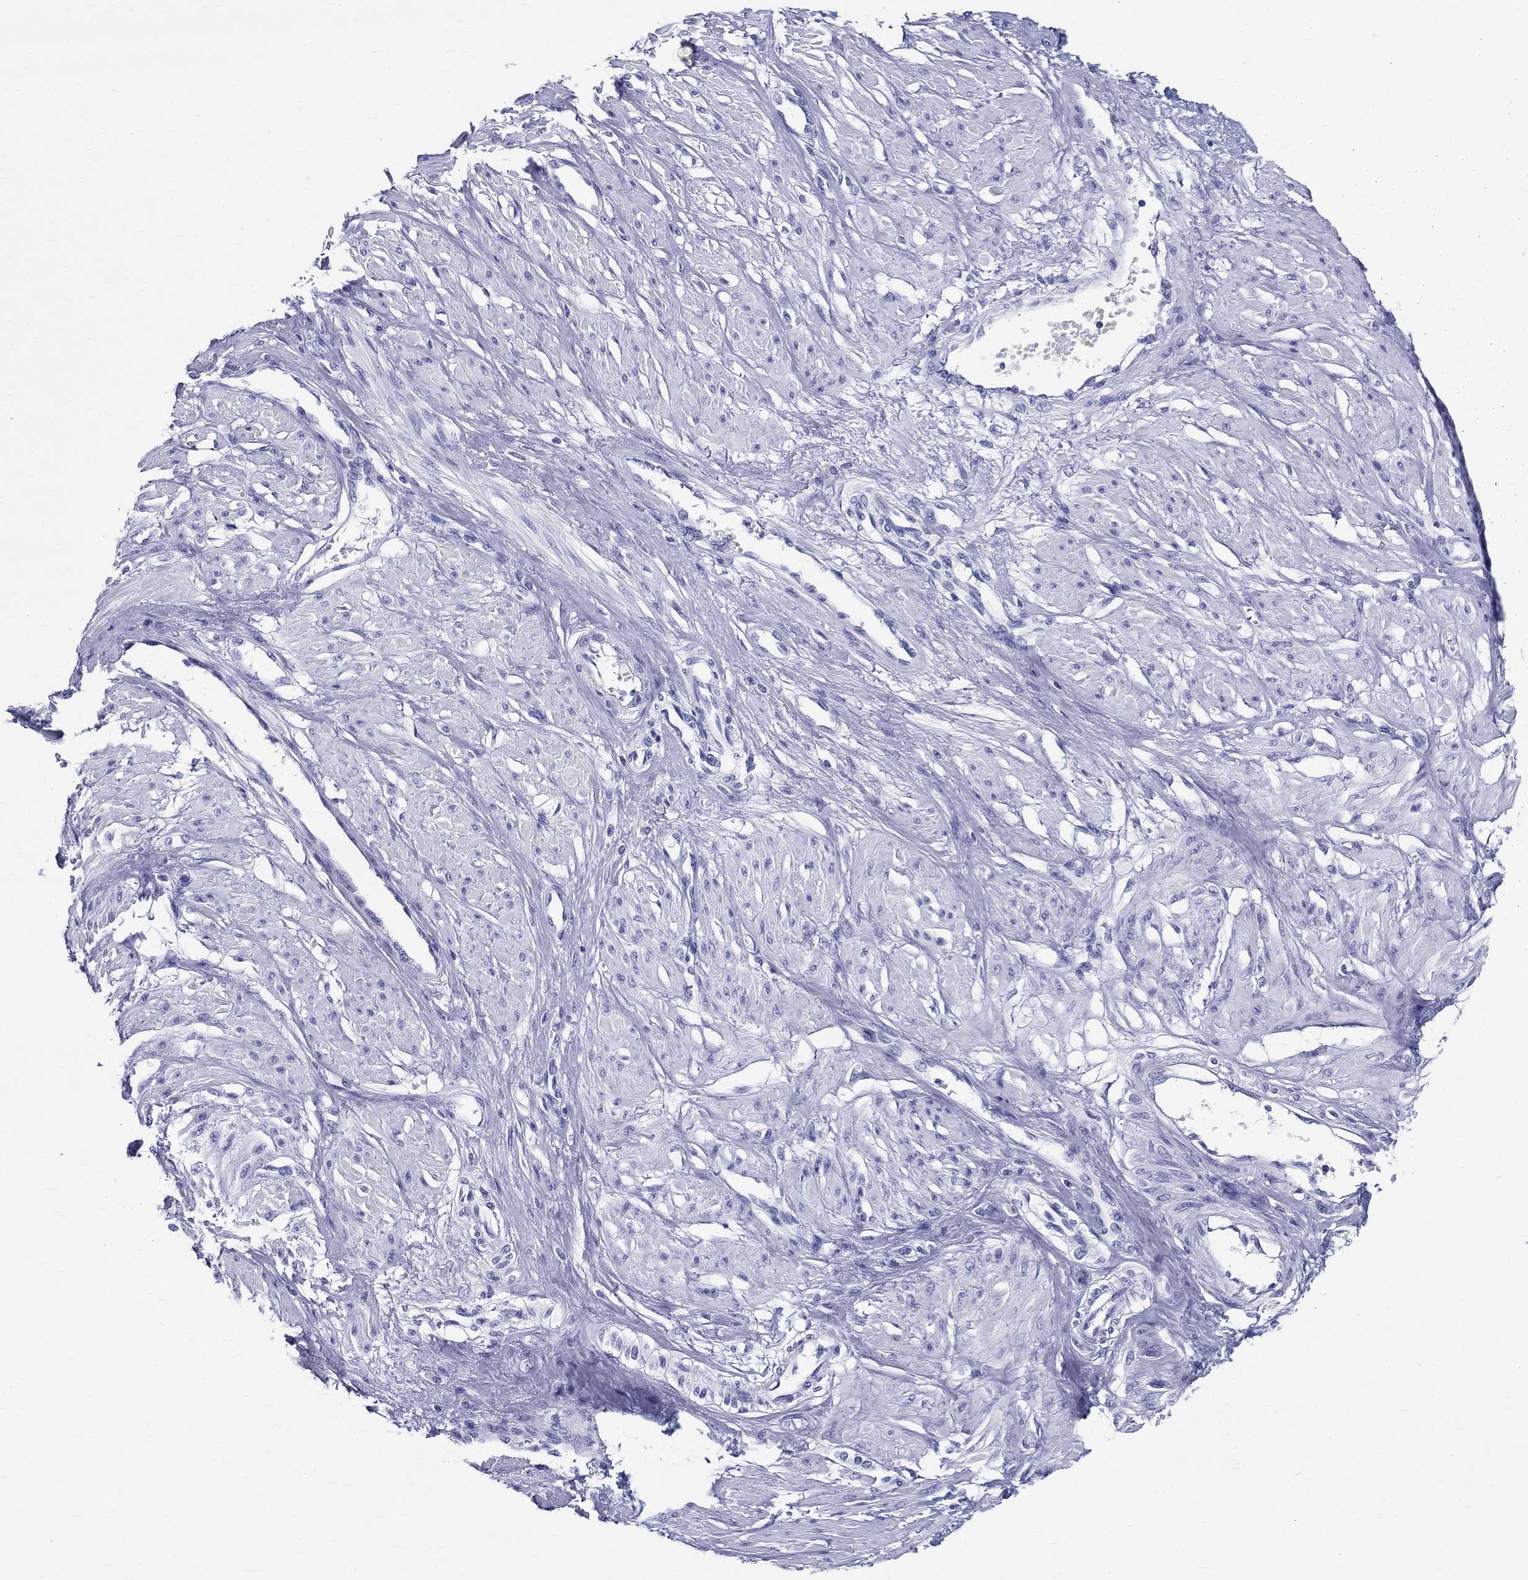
{"staining": {"intensity": "negative", "quantity": "none", "location": "none"}, "tissue": "smooth muscle", "cell_type": "Smooth muscle cells", "image_type": "normal", "snomed": [{"axis": "morphology", "description": "Normal tissue, NOS"}, {"axis": "topography", "description": "Smooth muscle"}, {"axis": "topography", "description": "Uterus"}], "caption": "This is a micrograph of immunohistochemistry (IHC) staining of normal smooth muscle, which shows no staining in smooth muscle cells.", "gene": "BSPRY", "patient": {"sex": "female", "age": 39}}